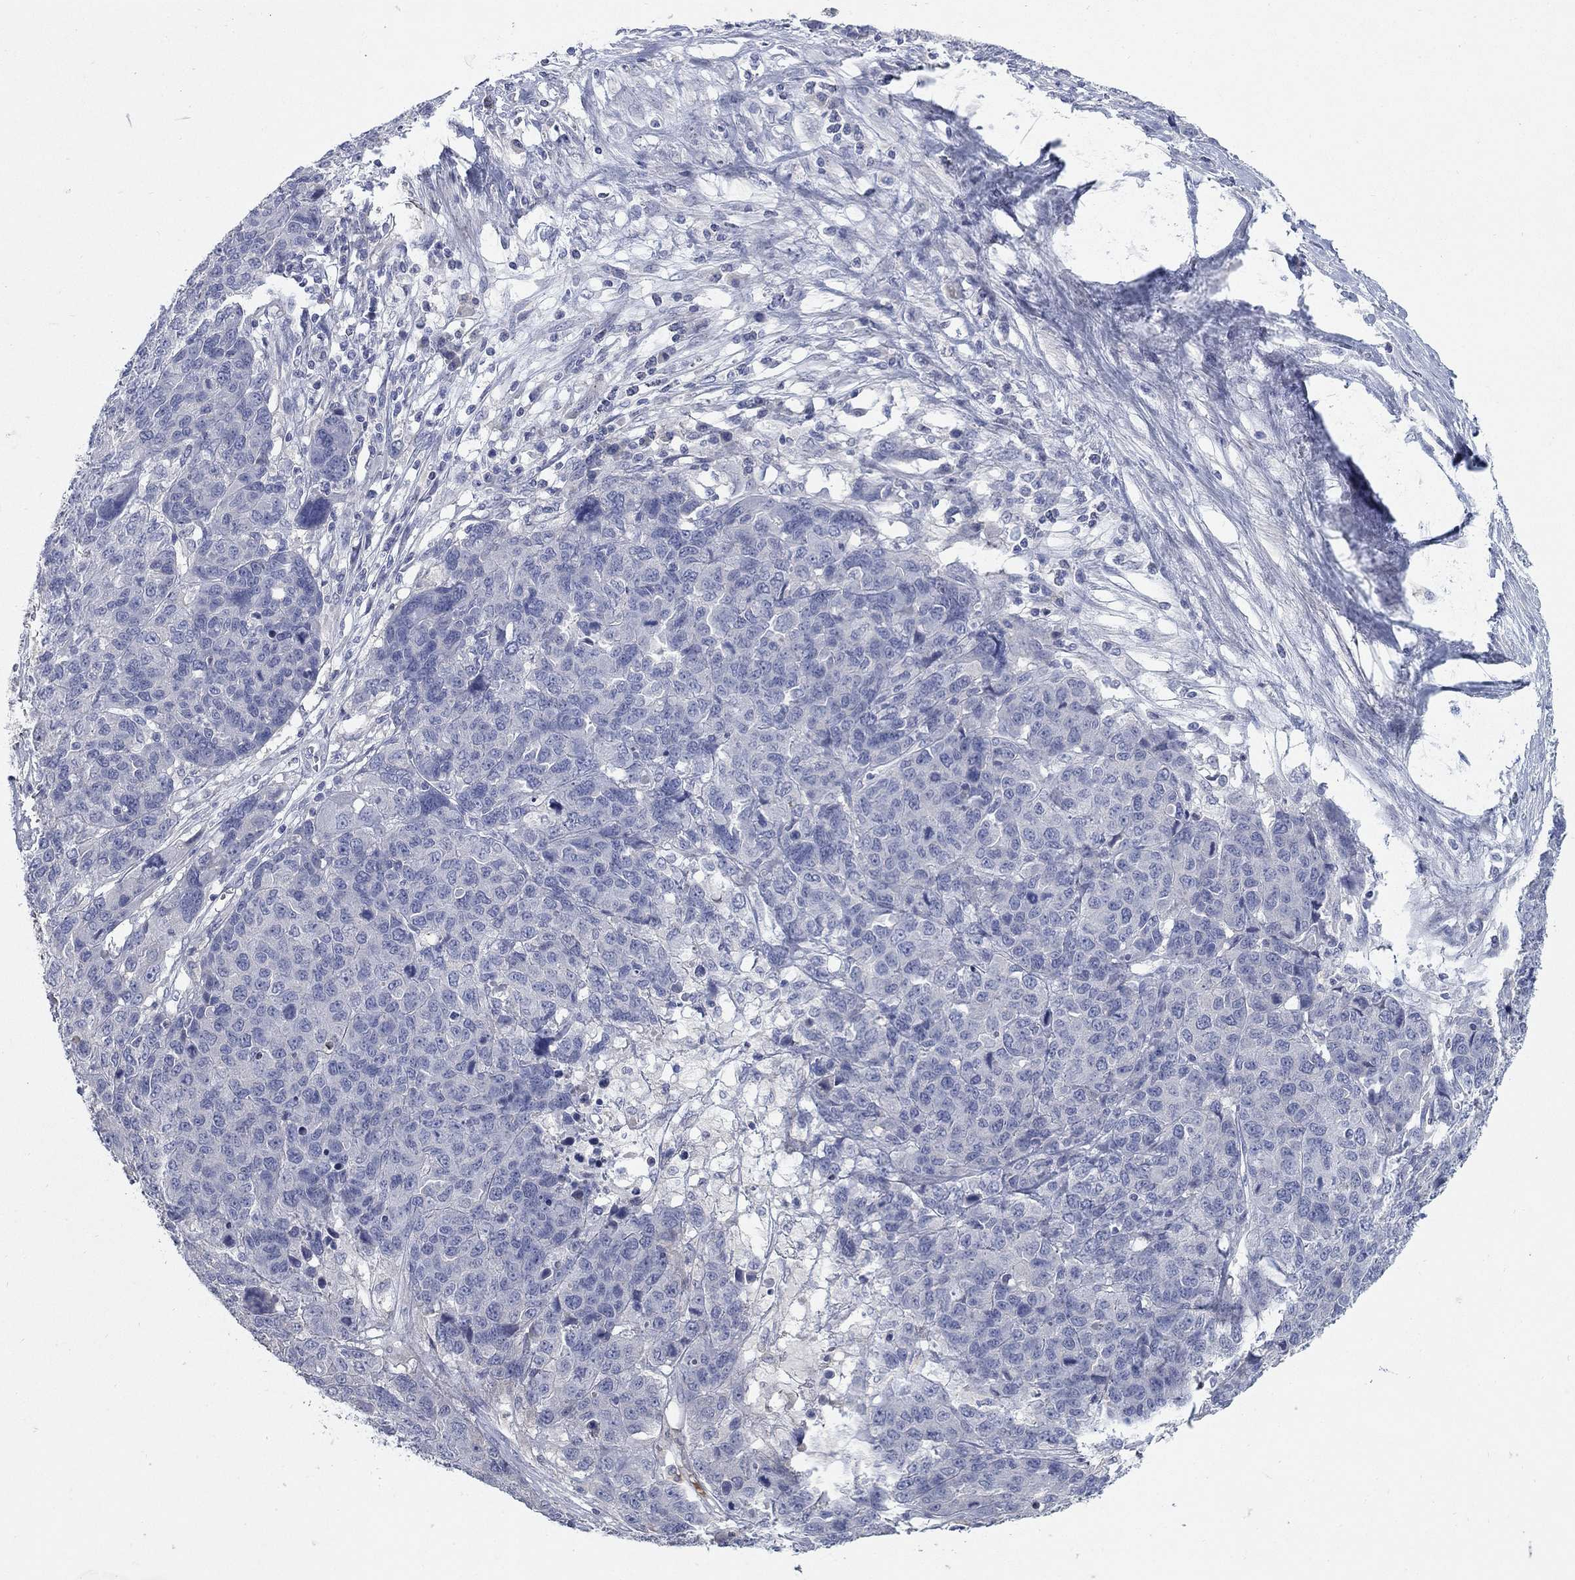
{"staining": {"intensity": "negative", "quantity": "none", "location": "none"}, "tissue": "ovarian cancer", "cell_type": "Tumor cells", "image_type": "cancer", "snomed": [{"axis": "morphology", "description": "Cystadenocarcinoma, serous, NOS"}, {"axis": "topography", "description": "Ovary"}], "caption": "Image shows no significant protein expression in tumor cells of ovarian cancer.", "gene": "TMEM249", "patient": {"sex": "female", "age": 87}}